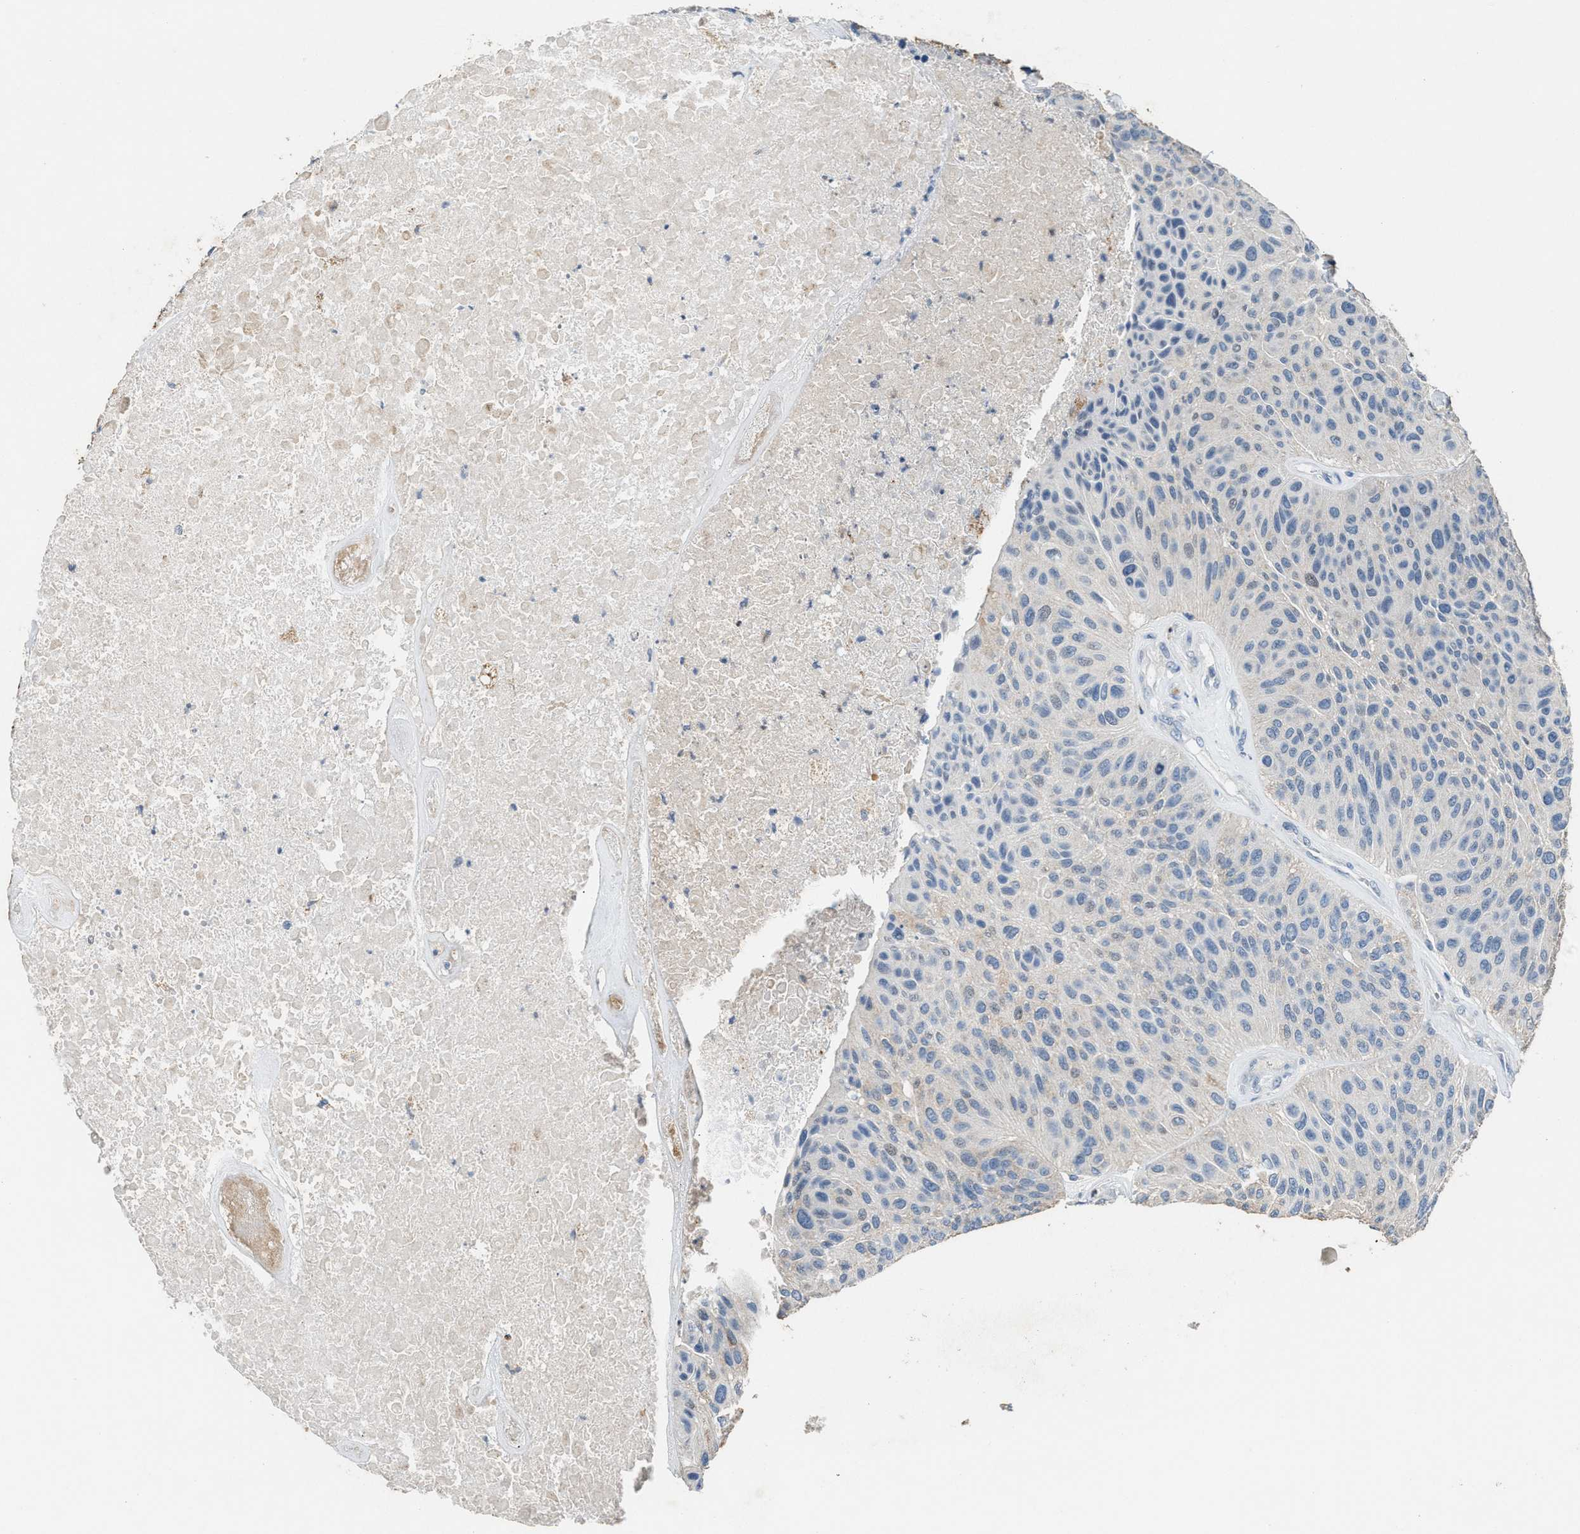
{"staining": {"intensity": "negative", "quantity": "none", "location": "none"}, "tissue": "urothelial cancer", "cell_type": "Tumor cells", "image_type": "cancer", "snomed": [{"axis": "morphology", "description": "Urothelial carcinoma, High grade"}, {"axis": "topography", "description": "Urinary bladder"}], "caption": "Immunohistochemistry (IHC) histopathology image of neoplastic tissue: high-grade urothelial carcinoma stained with DAB reveals no significant protein positivity in tumor cells.", "gene": "SLC5A5", "patient": {"sex": "male", "age": 66}}